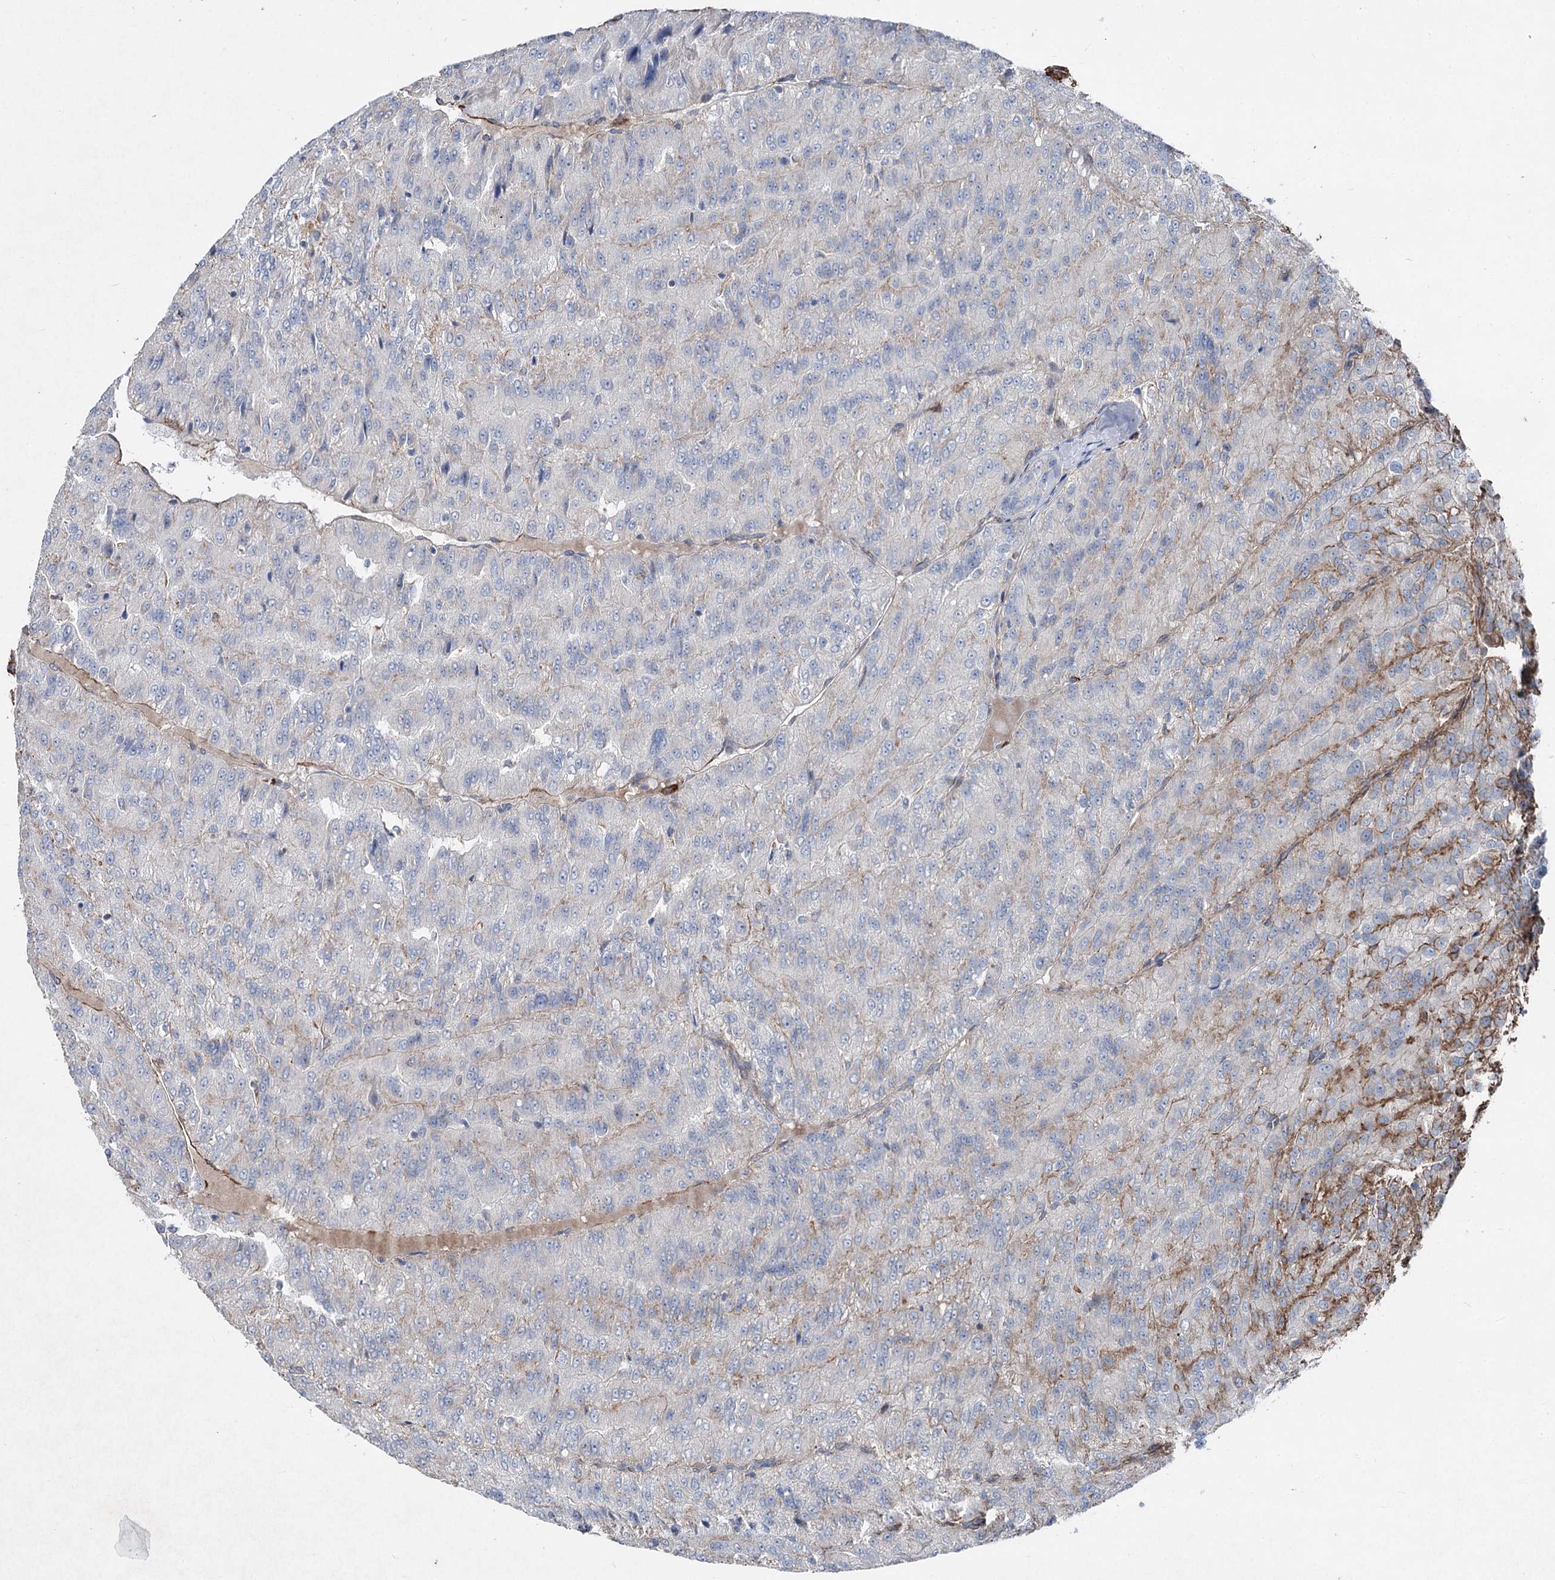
{"staining": {"intensity": "moderate", "quantity": "<25%", "location": "cytoplasmic/membranous"}, "tissue": "renal cancer", "cell_type": "Tumor cells", "image_type": "cancer", "snomed": [{"axis": "morphology", "description": "Adenocarcinoma, NOS"}, {"axis": "topography", "description": "Kidney"}], "caption": "Renal cancer (adenocarcinoma) was stained to show a protein in brown. There is low levels of moderate cytoplasmic/membranous staining in approximately <25% of tumor cells. (Stains: DAB (3,3'-diaminobenzidine) in brown, nuclei in blue, Microscopy: brightfield microscopy at high magnification).", "gene": "CLEC4M", "patient": {"sex": "female", "age": 63}}